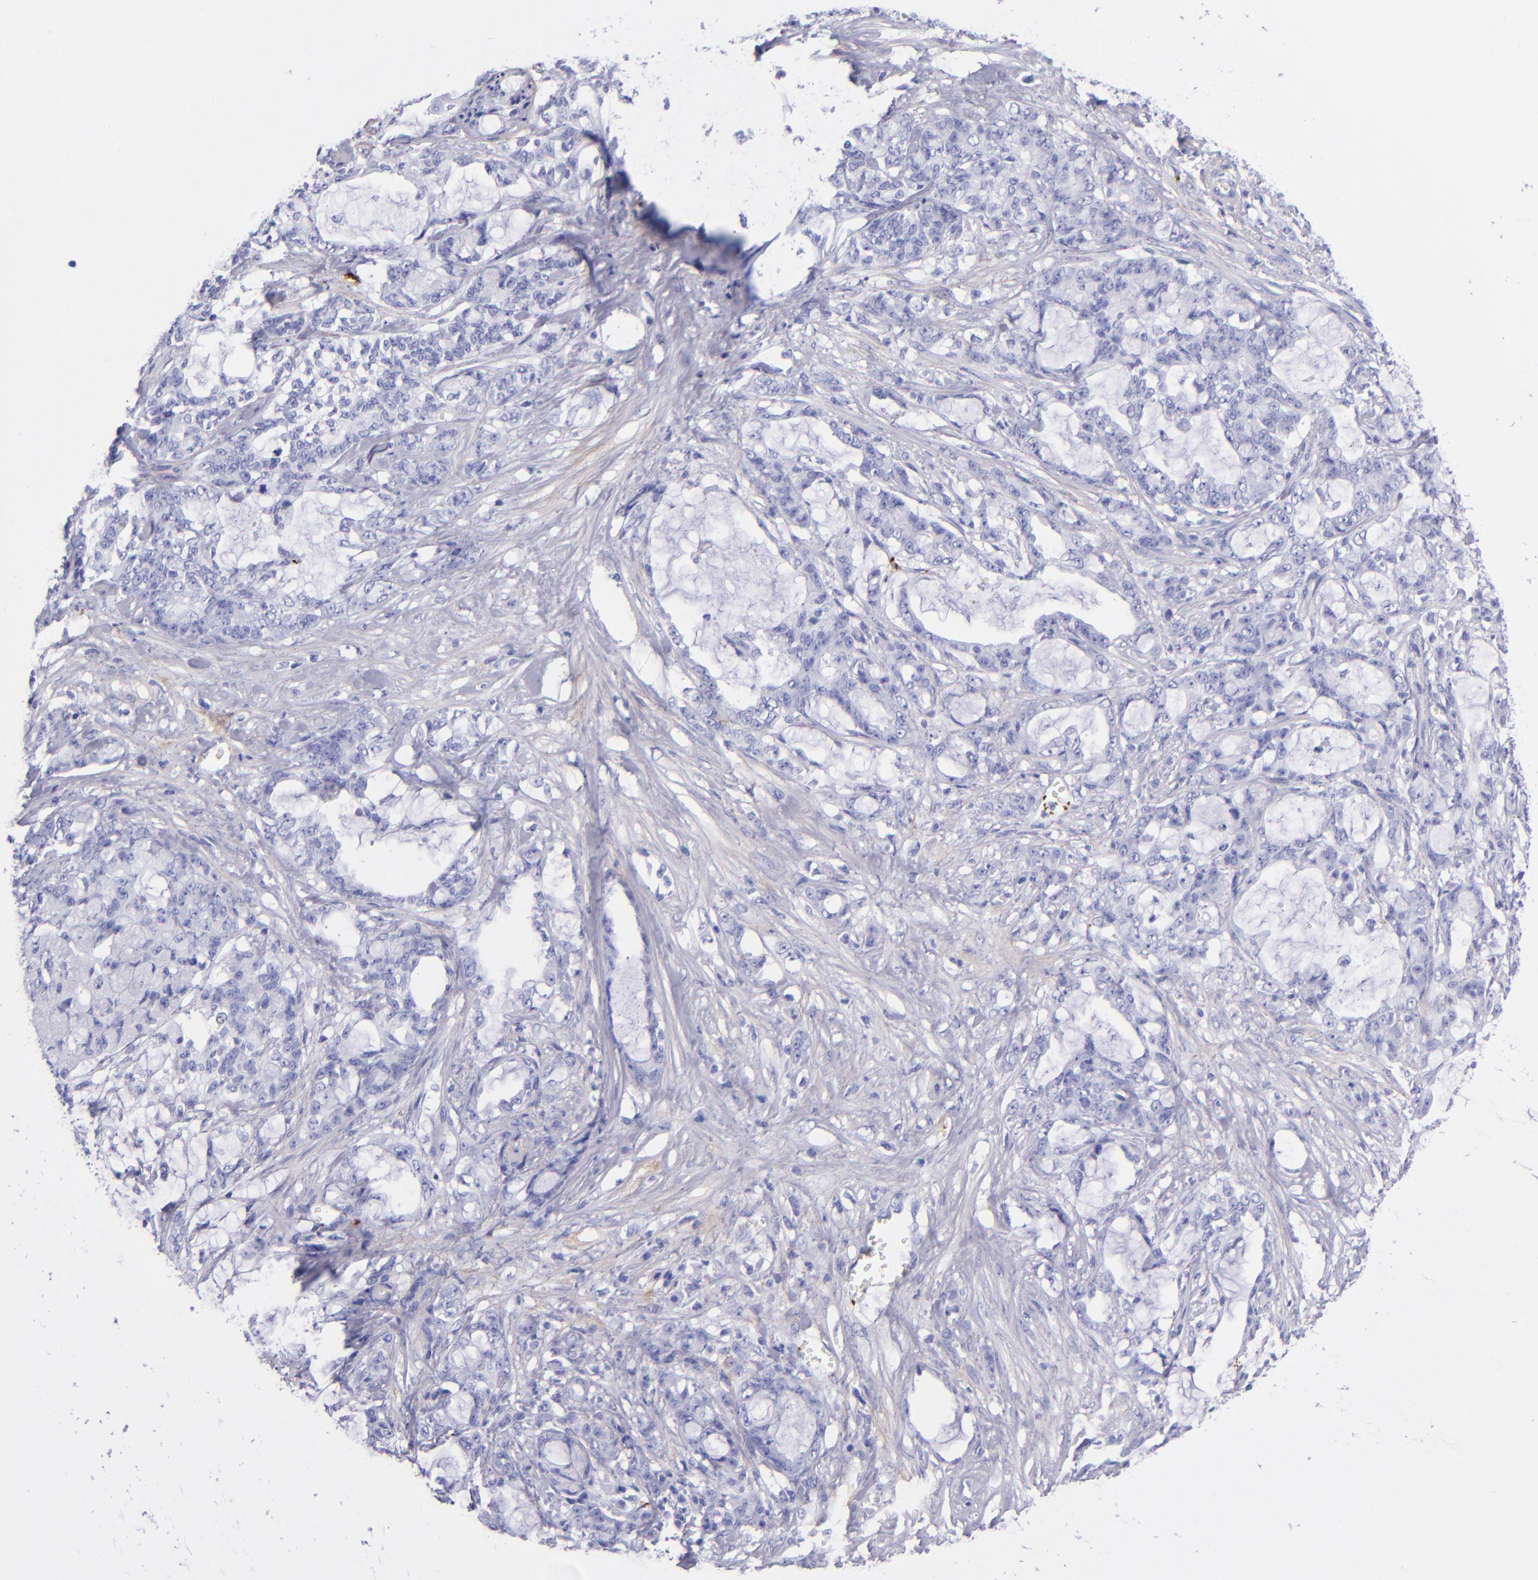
{"staining": {"intensity": "negative", "quantity": "none", "location": "none"}, "tissue": "pancreatic cancer", "cell_type": "Tumor cells", "image_type": "cancer", "snomed": [{"axis": "morphology", "description": "Adenocarcinoma, NOS"}, {"axis": "topography", "description": "Pancreas"}], "caption": "The immunohistochemistry (IHC) micrograph has no significant expression in tumor cells of adenocarcinoma (pancreatic) tissue.", "gene": "EFCAB13", "patient": {"sex": "female", "age": 73}}